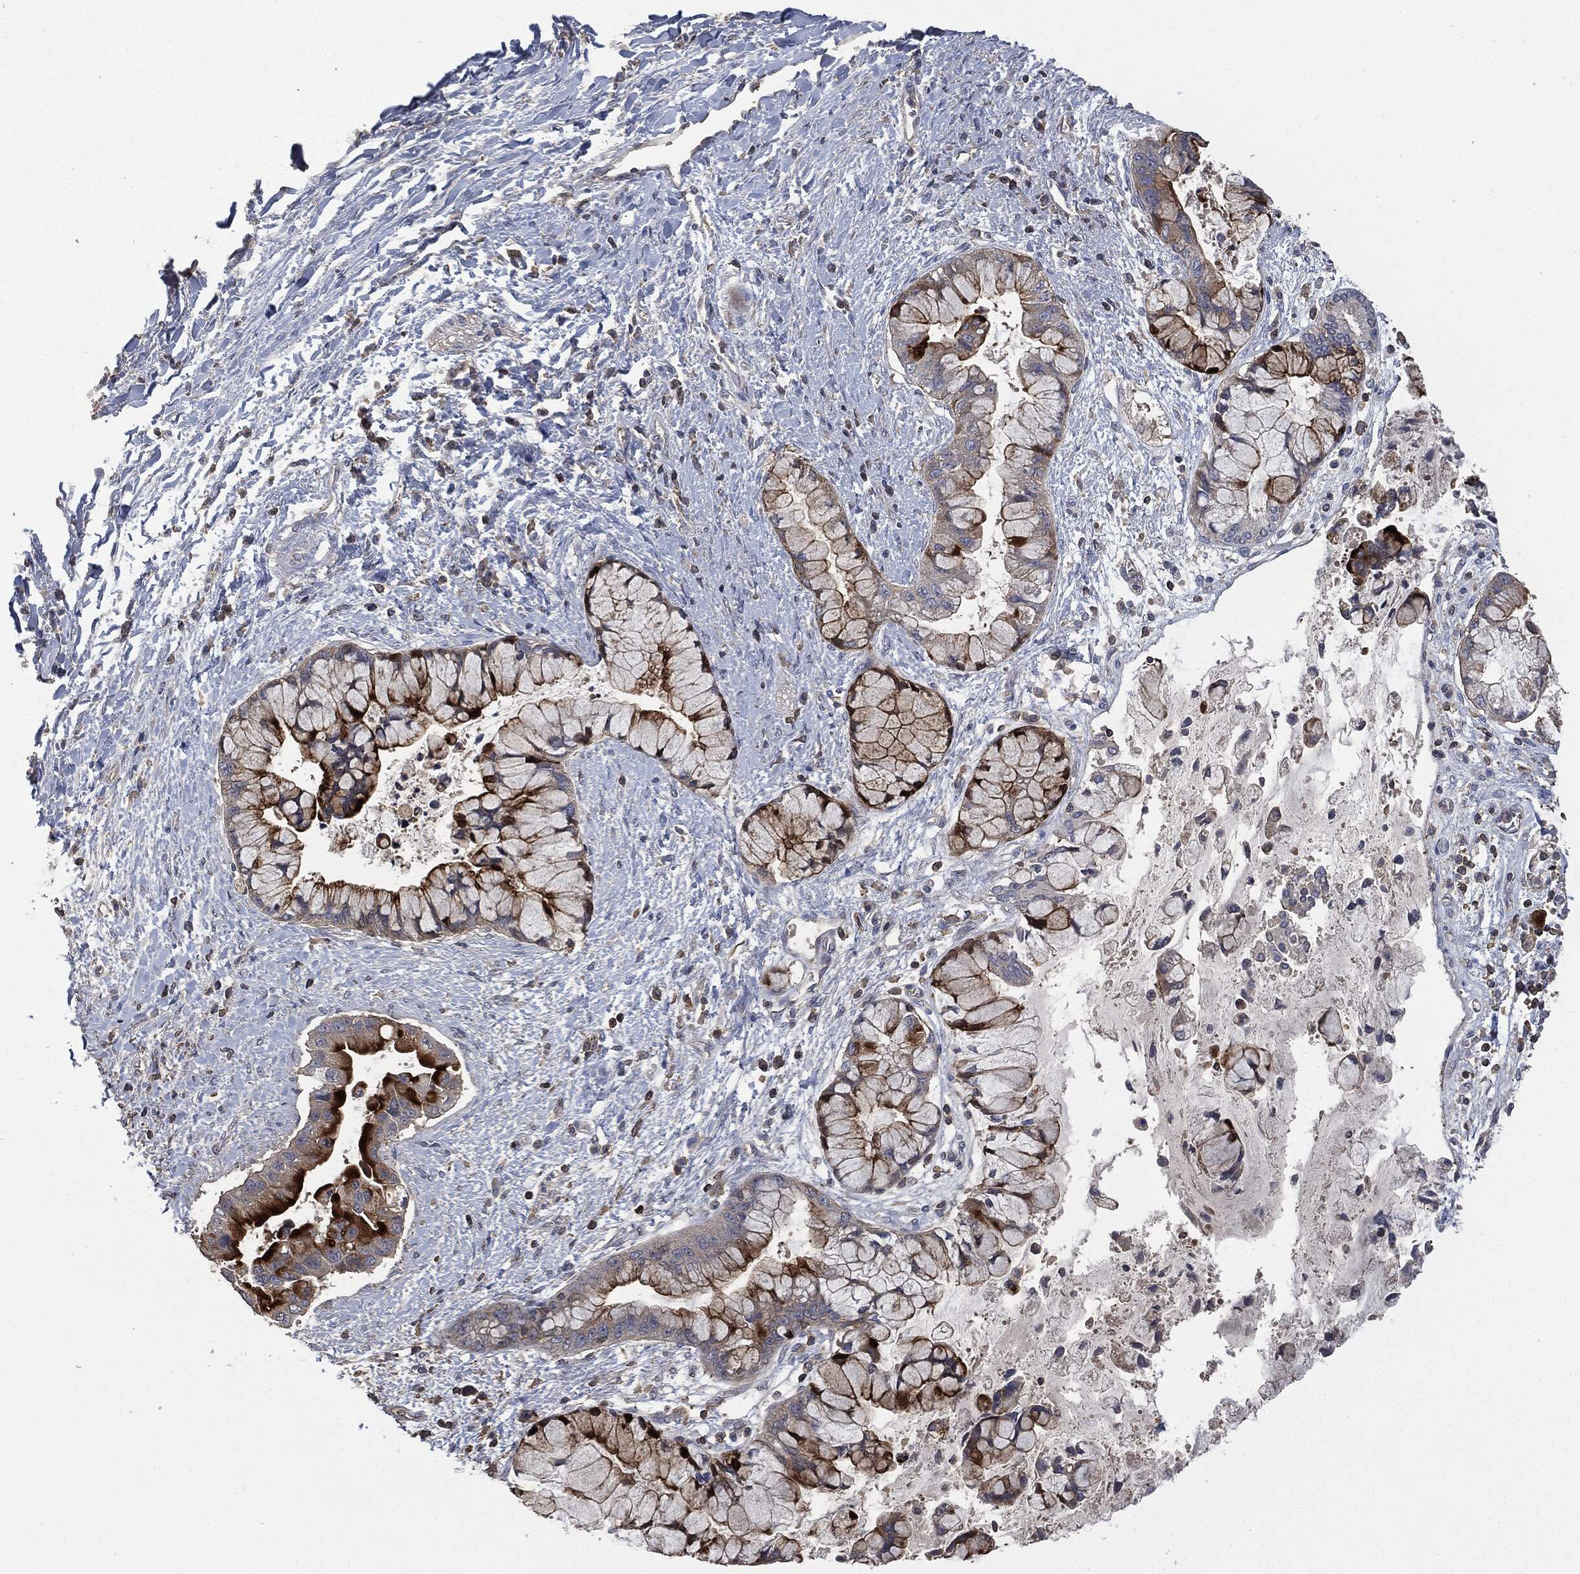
{"staining": {"intensity": "strong", "quantity": "<25%", "location": "cytoplasmic/membranous"}, "tissue": "liver cancer", "cell_type": "Tumor cells", "image_type": "cancer", "snomed": [{"axis": "morphology", "description": "Normal tissue, NOS"}, {"axis": "morphology", "description": "Cholangiocarcinoma"}, {"axis": "topography", "description": "Liver"}, {"axis": "topography", "description": "Peripheral nerve tissue"}], "caption": "A photomicrograph of human liver cholangiocarcinoma stained for a protein displays strong cytoplasmic/membranous brown staining in tumor cells. Immunohistochemistry stains the protein of interest in brown and the nuclei are stained blue.", "gene": "MSLN", "patient": {"sex": "male", "age": 50}}